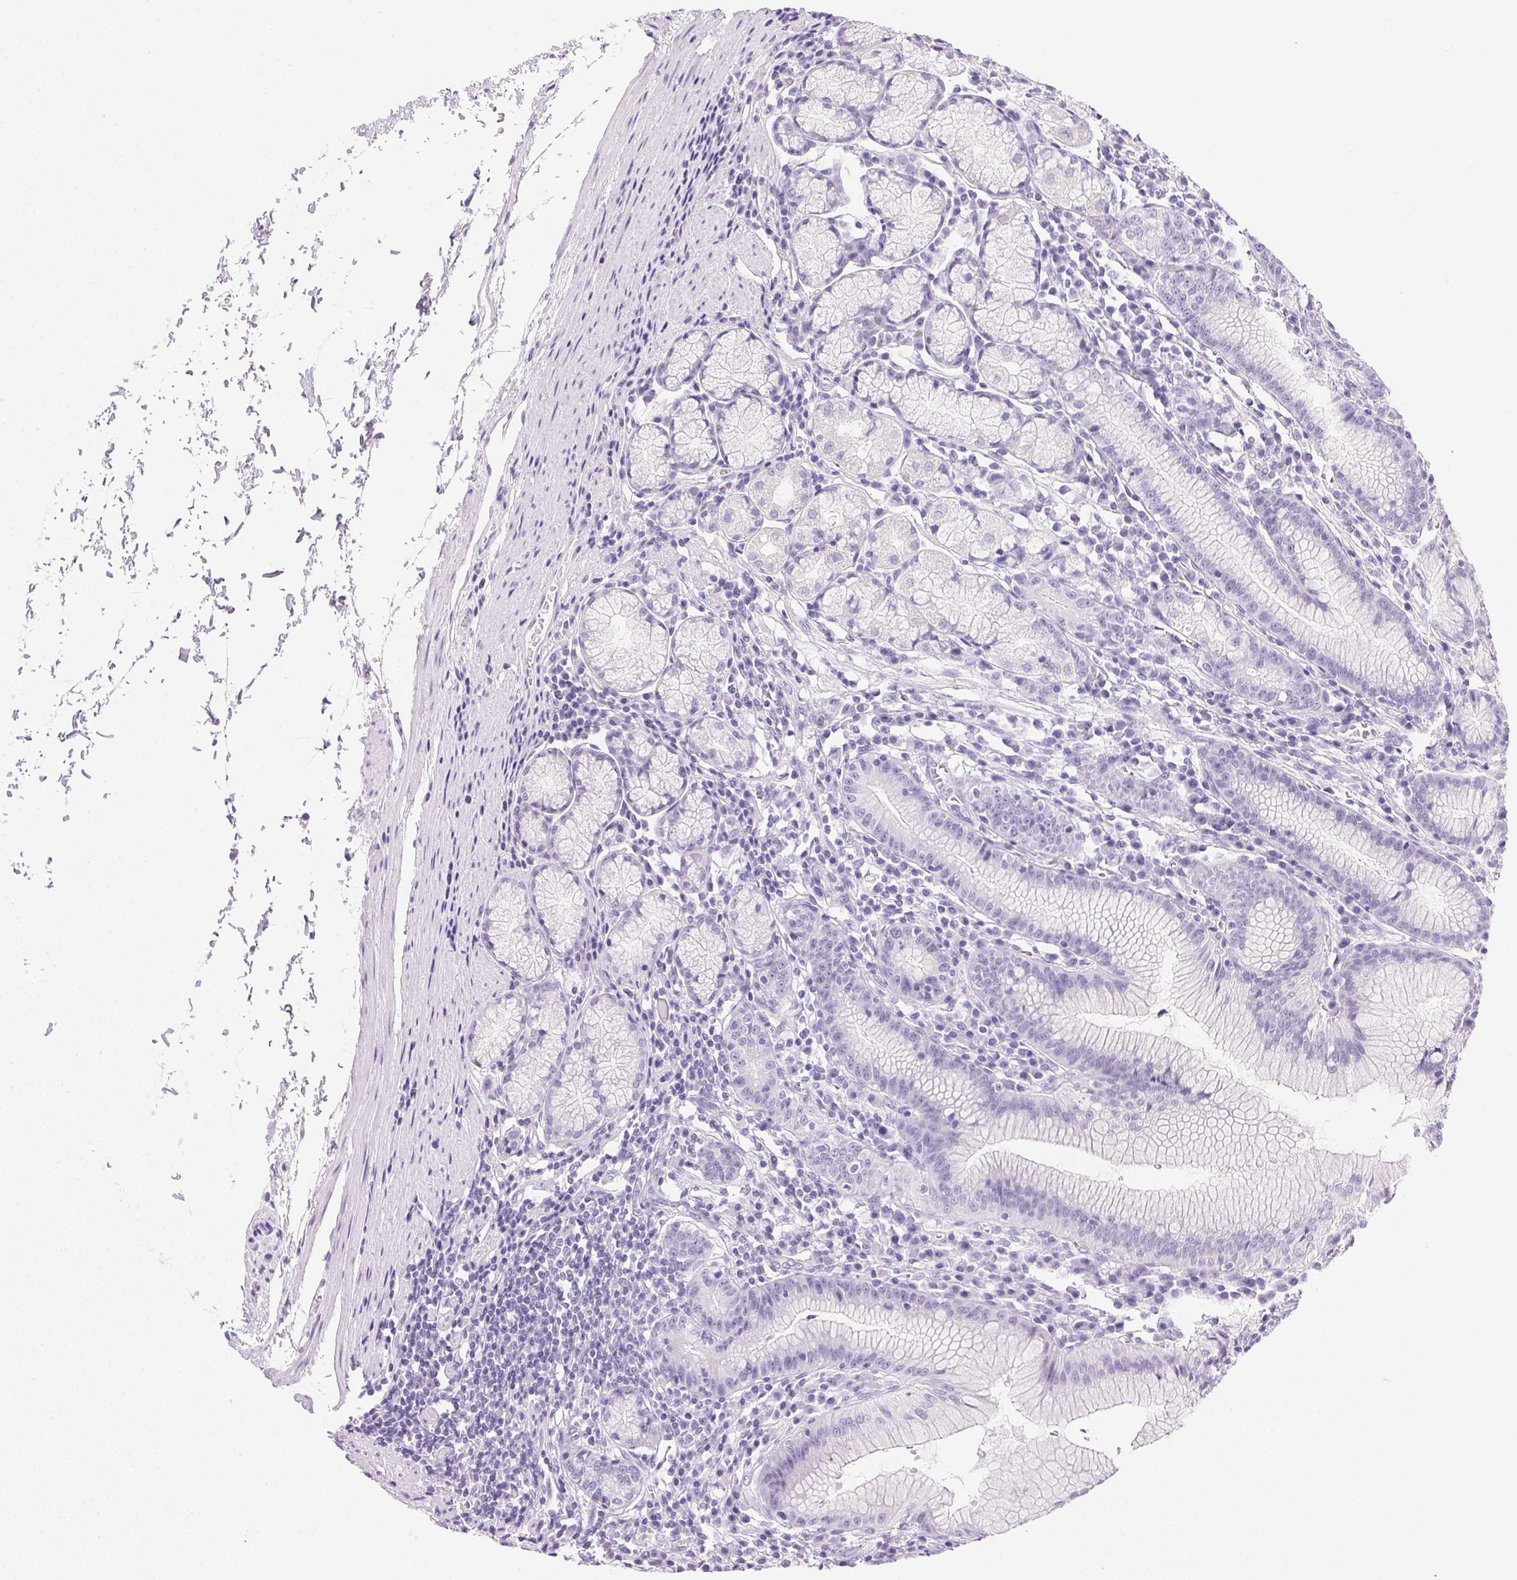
{"staining": {"intensity": "negative", "quantity": "none", "location": "none"}, "tissue": "stomach", "cell_type": "Glandular cells", "image_type": "normal", "snomed": [{"axis": "morphology", "description": "Normal tissue, NOS"}, {"axis": "topography", "description": "Stomach"}], "caption": "This micrograph is of normal stomach stained with immunohistochemistry to label a protein in brown with the nuclei are counter-stained blue. There is no staining in glandular cells.", "gene": "ATP6V0A4", "patient": {"sex": "male", "age": 55}}